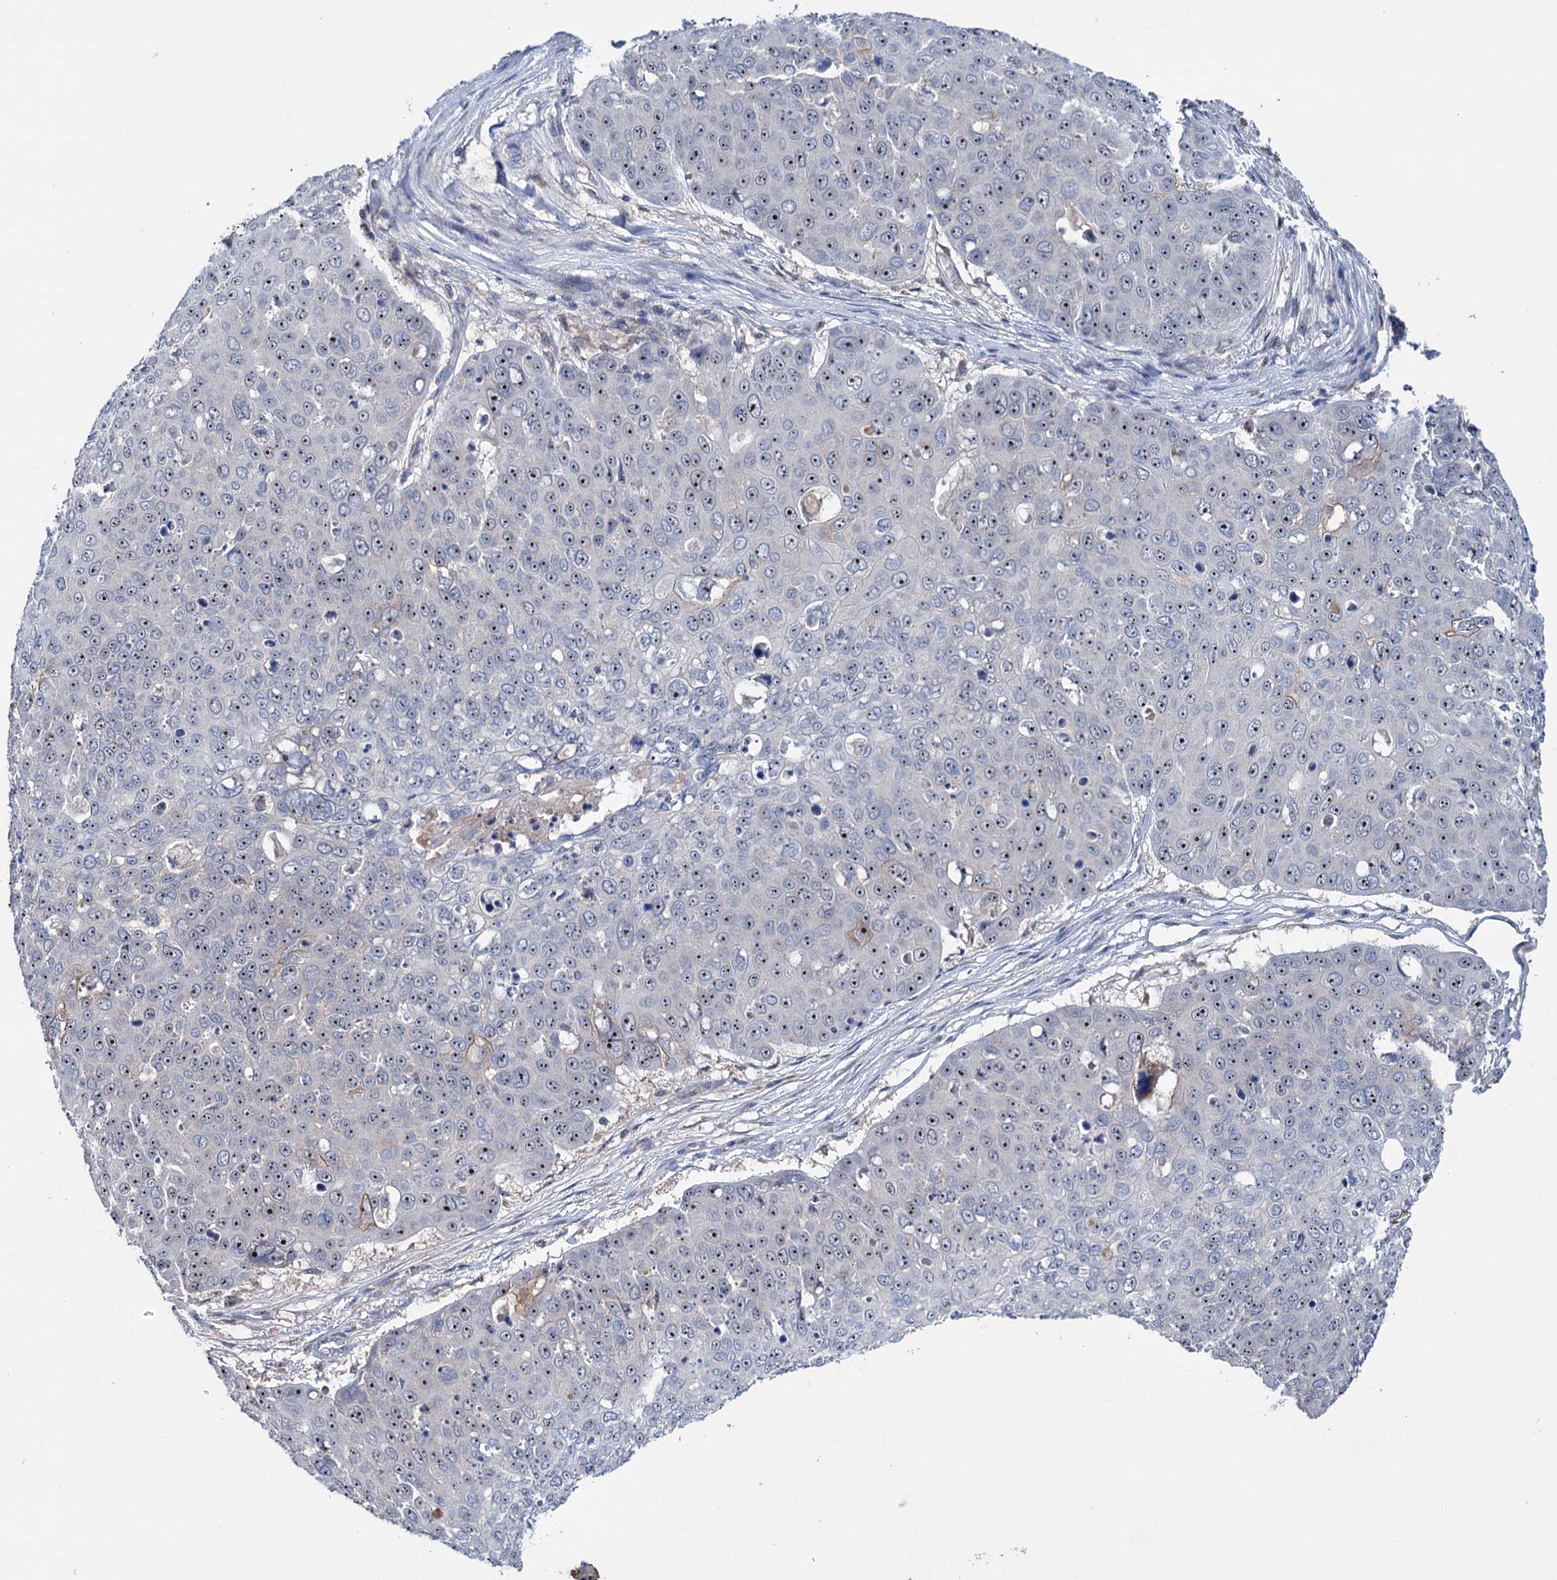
{"staining": {"intensity": "weak", "quantity": "<25%", "location": "nuclear"}, "tissue": "skin cancer", "cell_type": "Tumor cells", "image_type": "cancer", "snomed": [{"axis": "morphology", "description": "Squamous cell carcinoma, NOS"}, {"axis": "topography", "description": "Skin"}], "caption": "Immunohistochemistry (IHC) of human skin cancer reveals no positivity in tumor cells.", "gene": "HTR3B", "patient": {"sex": "male", "age": 71}}